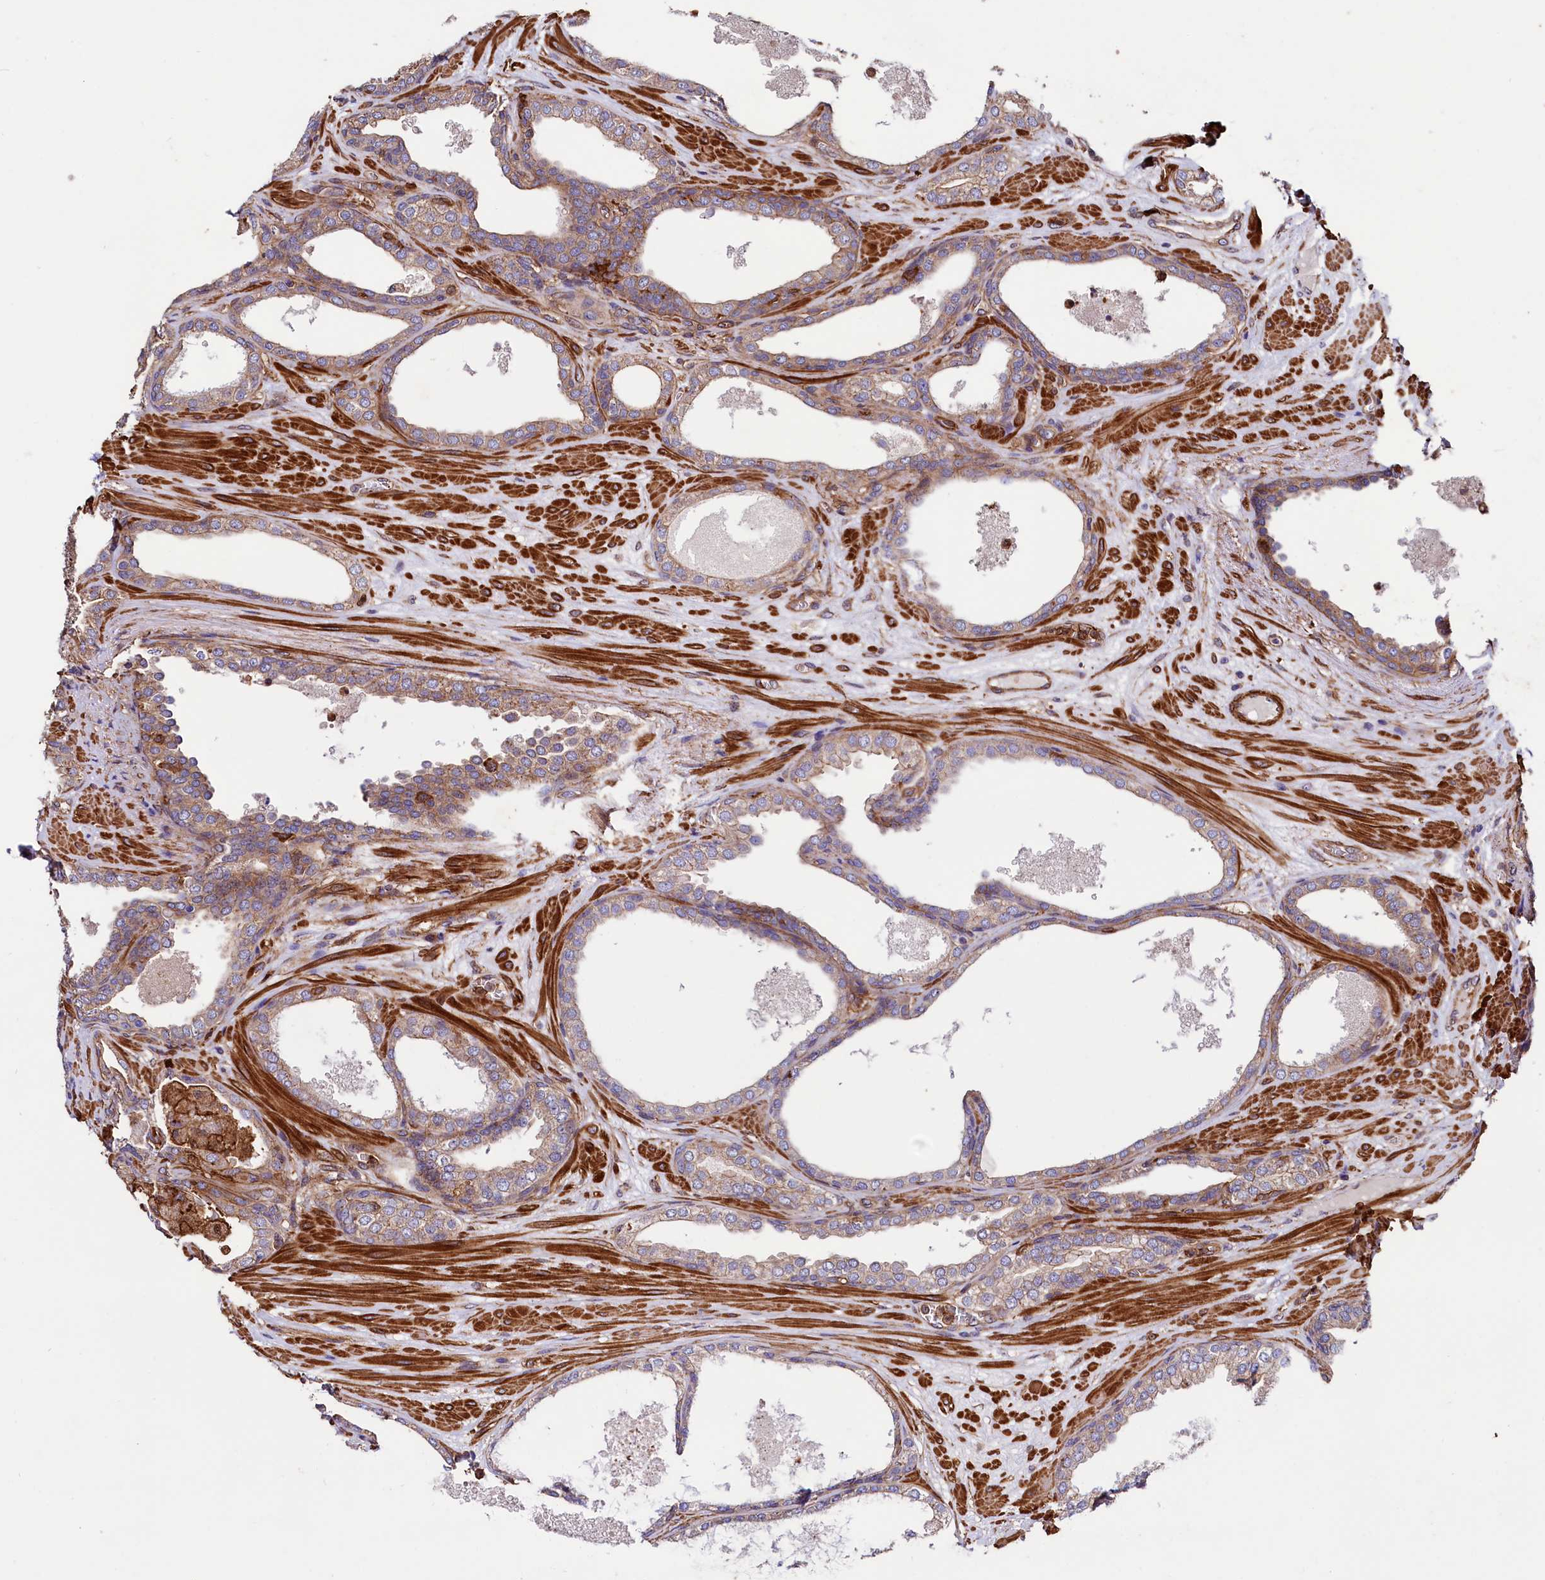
{"staining": {"intensity": "moderate", "quantity": ">75%", "location": "cytoplasmic/membranous"}, "tissue": "prostate cancer", "cell_type": "Tumor cells", "image_type": "cancer", "snomed": [{"axis": "morphology", "description": "Adenocarcinoma, High grade"}, {"axis": "topography", "description": "Prostate"}], "caption": "Human prostate cancer stained with a brown dye reveals moderate cytoplasmic/membranous positive positivity in approximately >75% of tumor cells.", "gene": "STAMBPL1", "patient": {"sex": "male", "age": 59}}